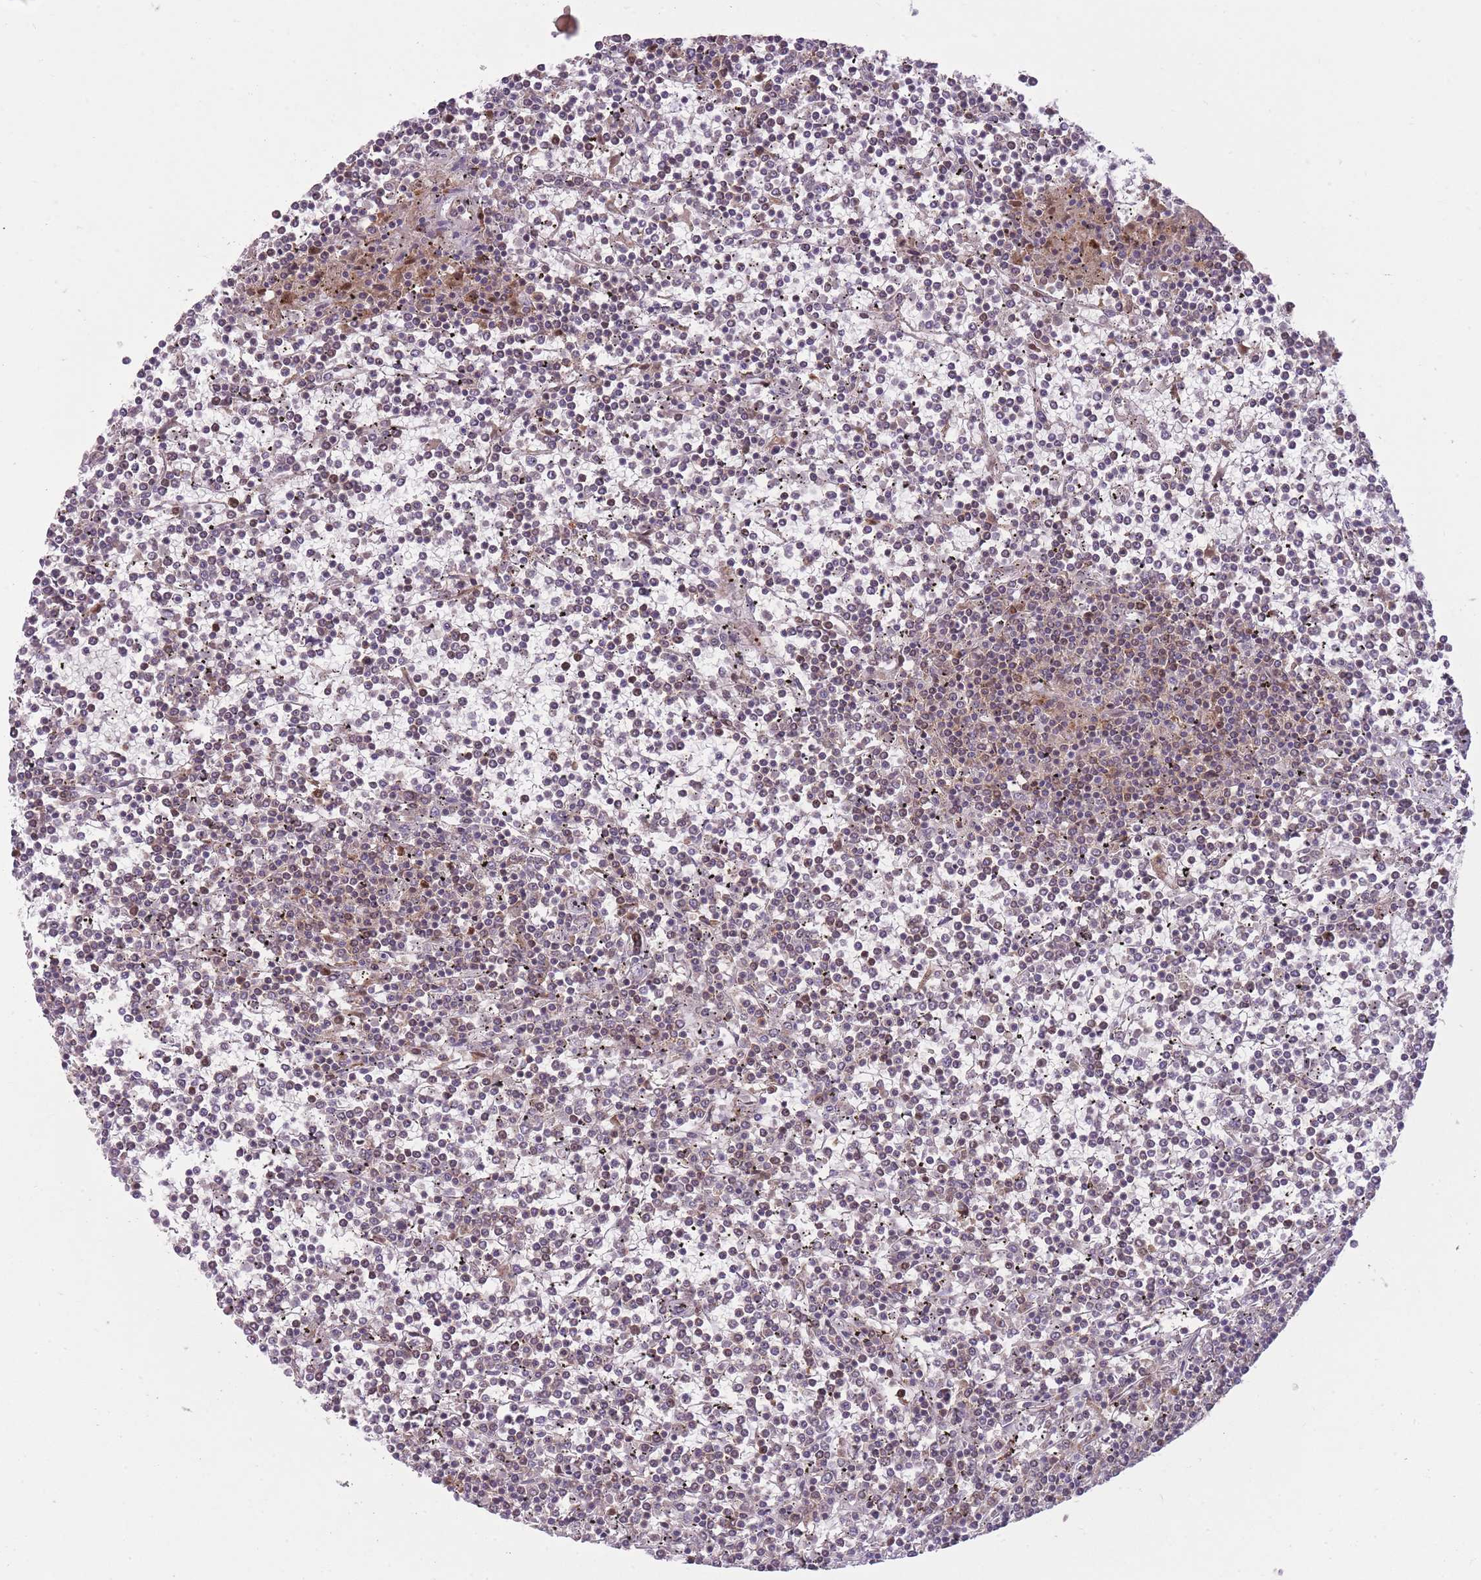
{"staining": {"intensity": "weak", "quantity": "<25%", "location": "cytoplasmic/membranous"}, "tissue": "lymphoma", "cell_type": "Tumor cells", "image_type": "cancer", "snomed": [{"axis": "morphology", "description": "Malignant lymphoma, non-Hodgkin's type, Low grade"}, {"axis": "topography", "description": "Spleen"}], "caption": "An immunohistochemistry histopathology image of low-grade malignant lymphoma, non-Hodgkin's type is shown. There is no staining in tumor cells of low-grade malignant lymphoma, non-Hodgkin's type. (Immunohistochemistry (ihc), brightfield microscopy, high magnification).", "gene": "LGALS9", "patient": {"sex": "female", "age": 19}}